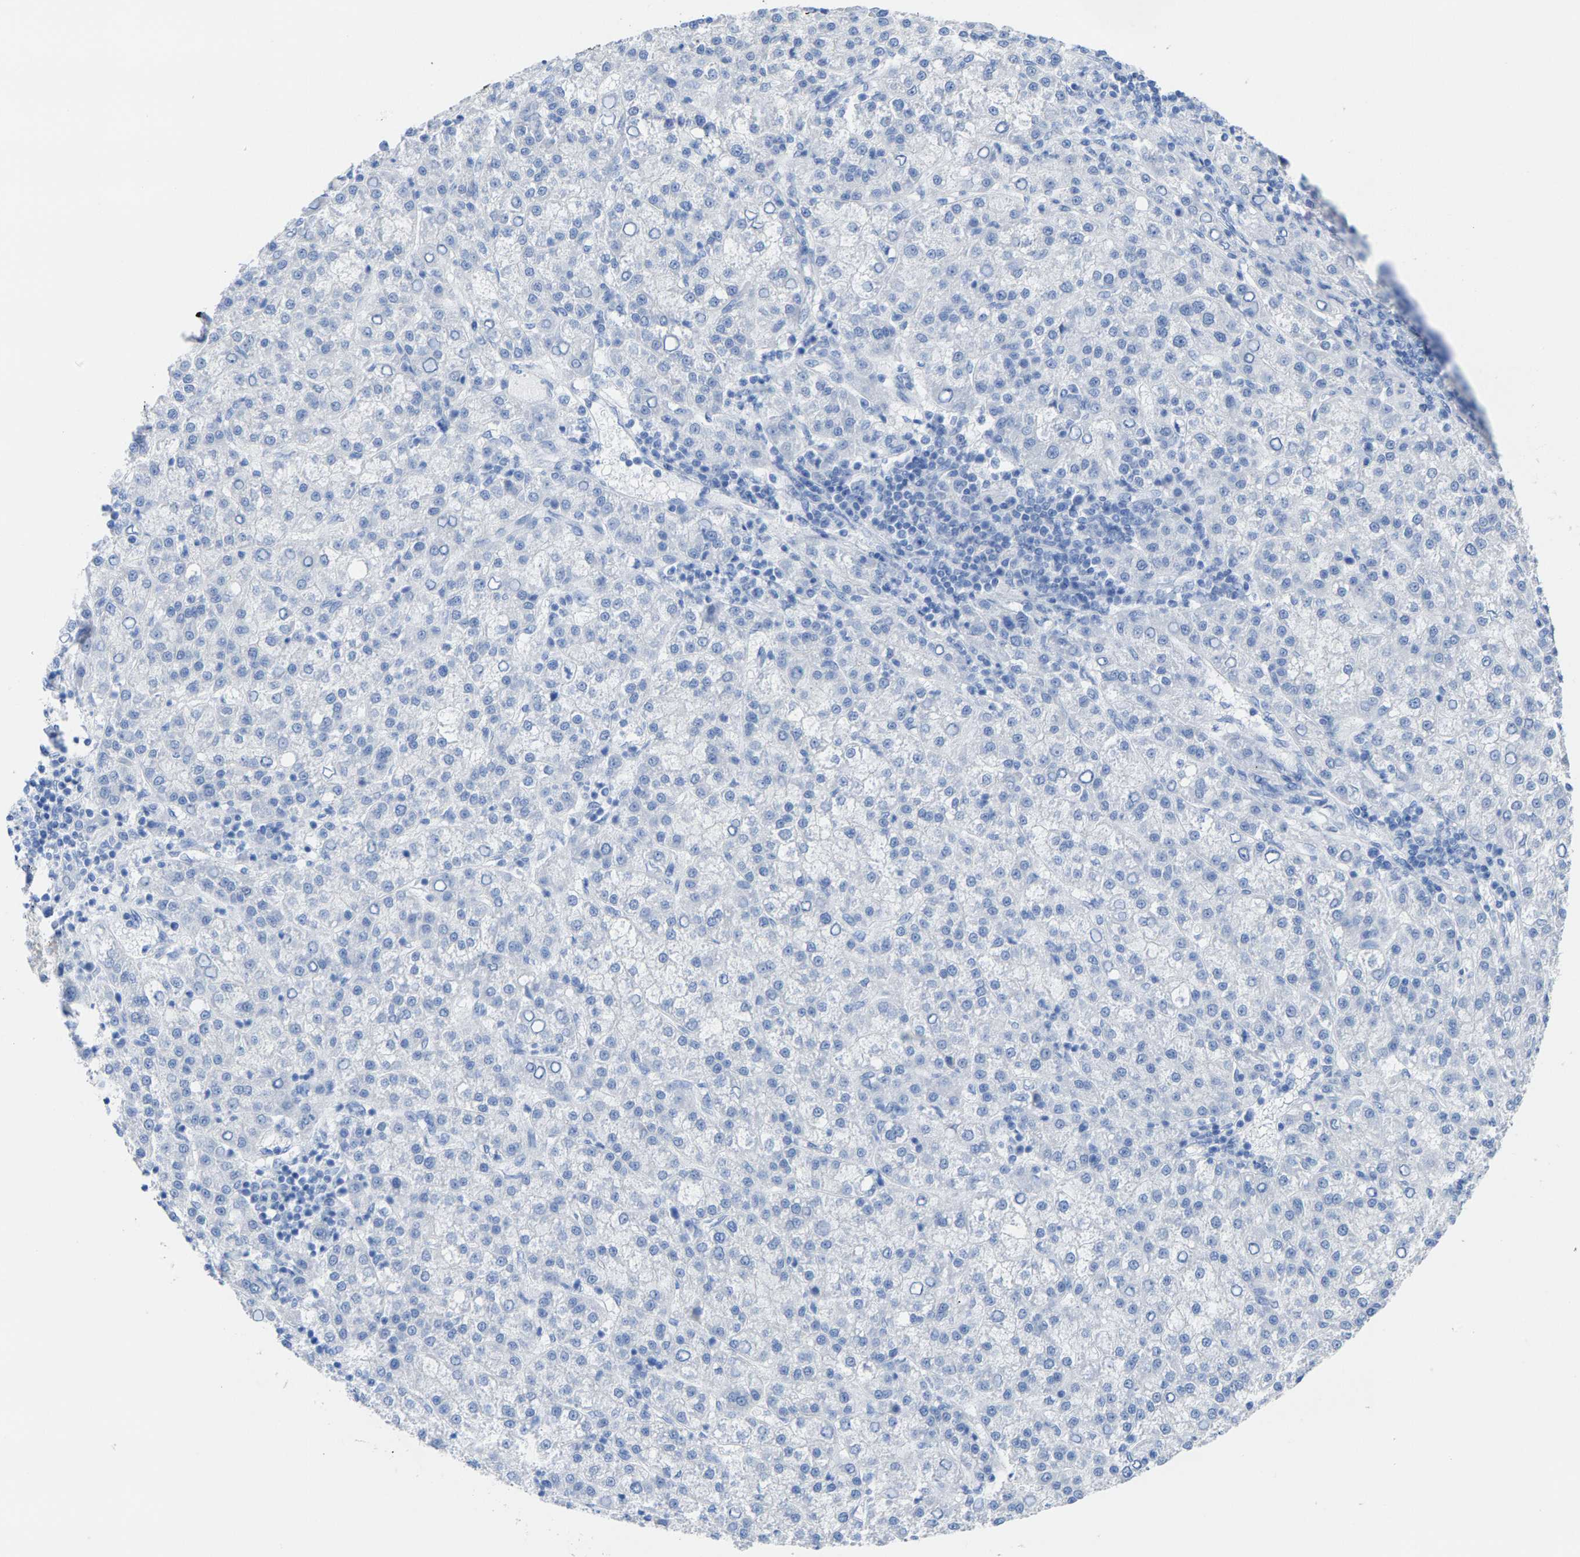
{"staining": {"intensity": "negative", "quantity": "none", "location": "none"}, "tissue": "liver cancer", "cell_type": "Tumor cells", "image_type": "cancer", "snomed": [{"axis": "morphology", "description": "Carcinoma, Hepatocellular, NOS"}, {"axis": "topography", "description": "Liver"}], "caption": "The micrograph shows no significant staining in tumor cells of liver hepatocellular carcinoma. (DAB immunohistochemistry visualized using brightfield microscopy, high magnification).", "gene": "CPA1", "patient": {"sex": "female", "age": 58}}